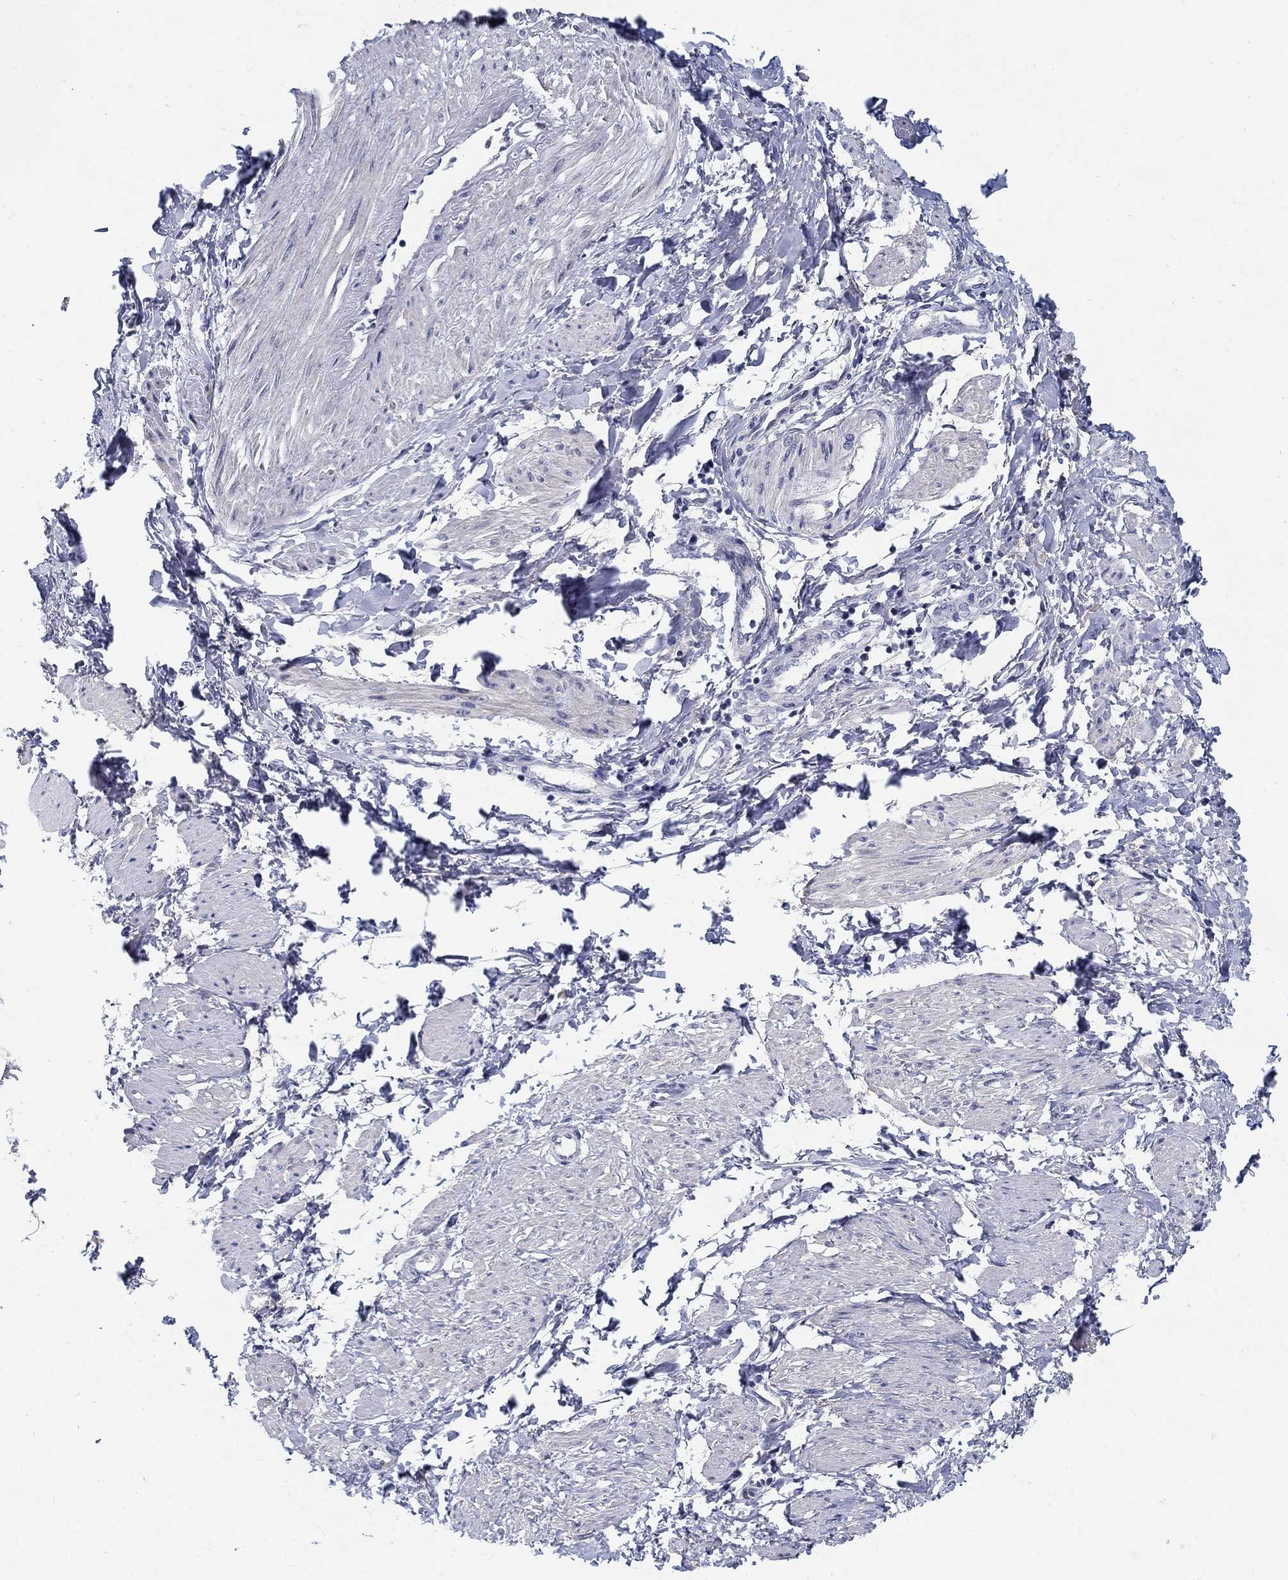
{"staining": {"intensity": "negative", "quantity": "none", "location": "none"}, "tissue": "smooth muscle", "cell_type": "Smooth muscle cells", "image_type": "normal", "snomed": [{"axis": "morphology", "description": "Normal tissue, NOS"}, {"axis": "topography", "description": "Smooth muscle"}, {"axis": "topography", "description": "Uterus"}], "caption": "Immunohistochemical staining of normal human smooth muscle displays no significant positivity in smooth muscle cells.", "gene": "C16orf46", "patient": {"sex": "female", "age": 39}}